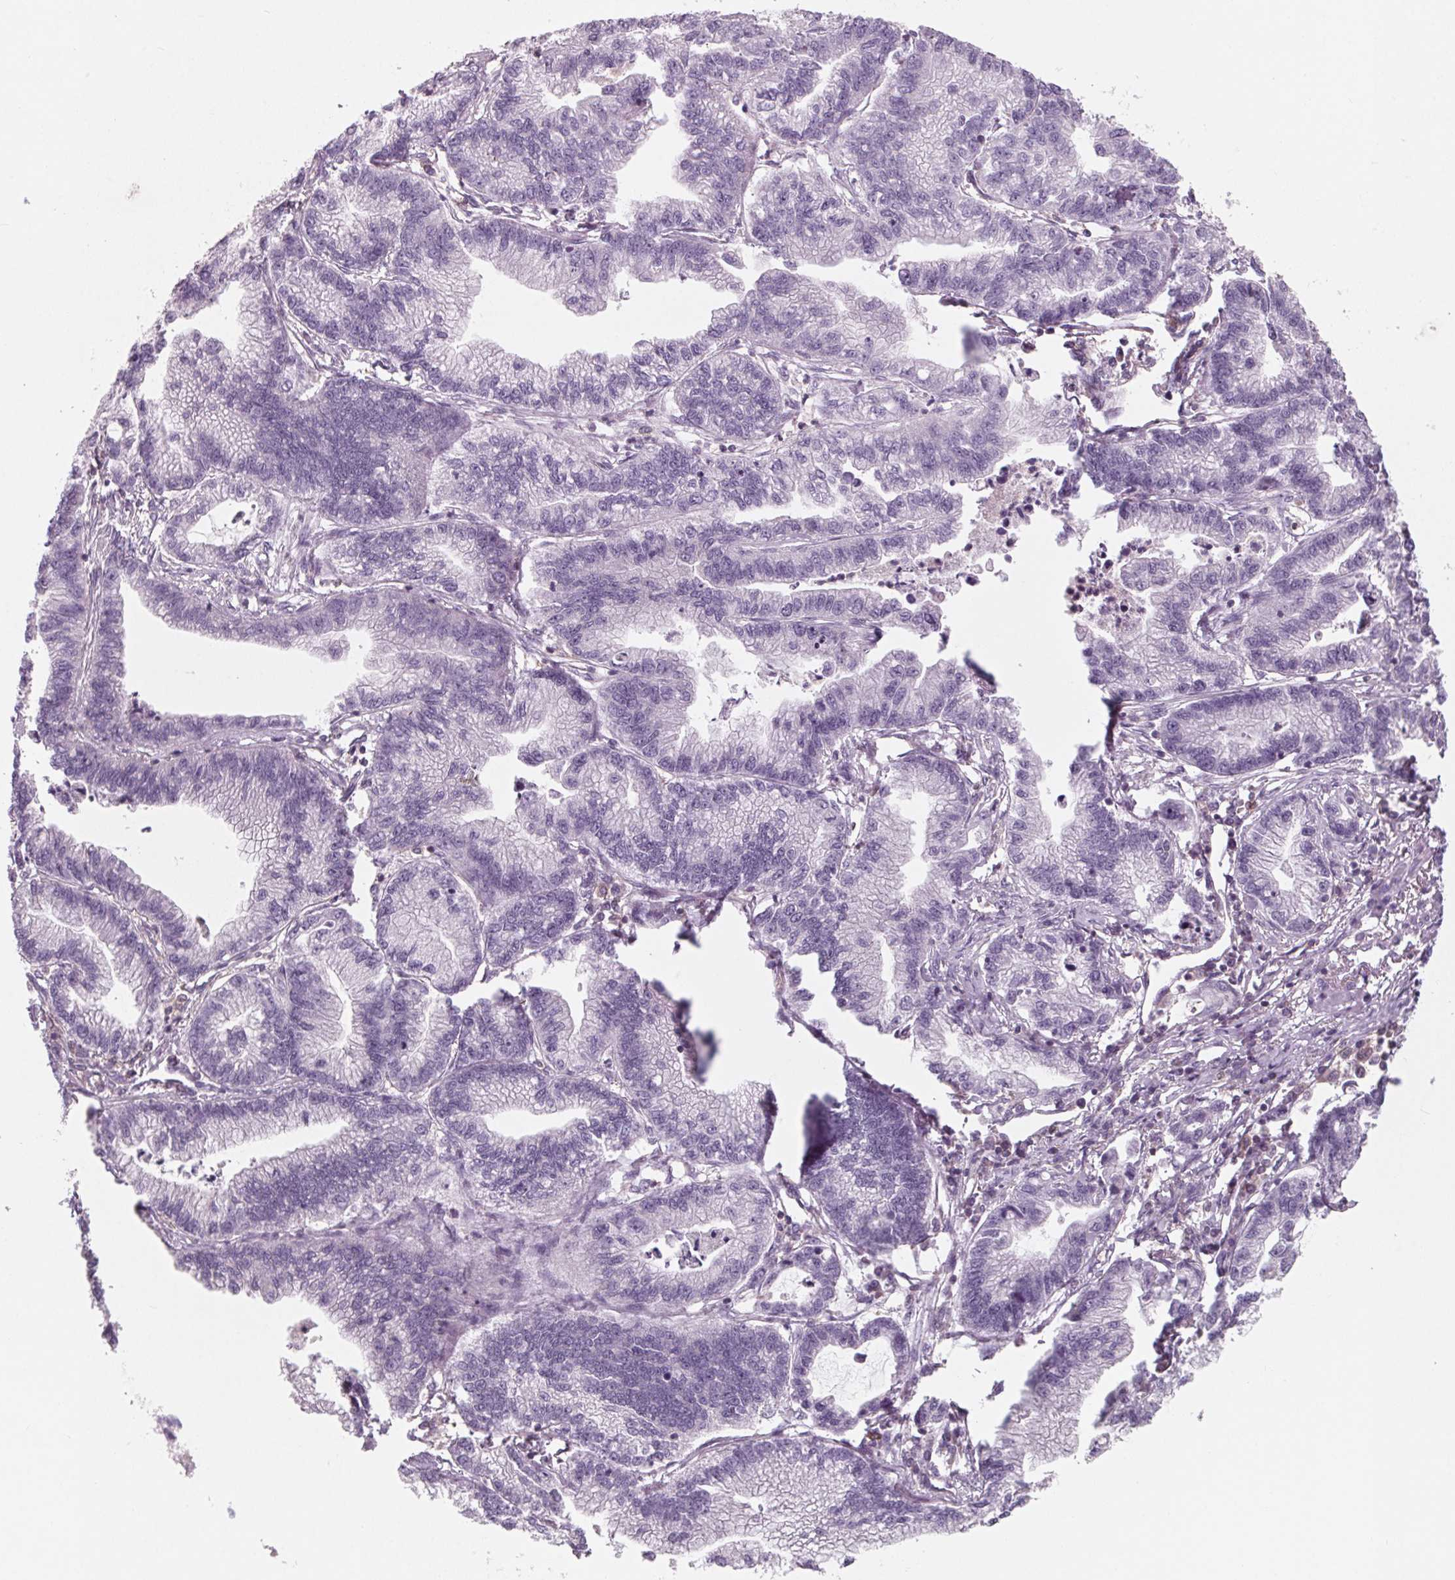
{"staining": {"intensity": "negative", "quantity": "none", "location": "none"}, "tissue": "stomach cancer", "cell_type": "Tumor cells", "image_type": "cancer", "snomed": [{"axis": "morphology", "description": "Adenocarcinoma, NOS"}, {"axis": "topography", "description": "Stomach"}], "caption": "The histopathology image exhibits no staining of tumor cells in stomach cancer. (Stains: DAB immunohistochemistry with hematoxylin counter stain, Microscopy: brightfield microscopy at high magnification).", "gene": "ARHGAP25", "patient": {"sex": "male", "age": 83}}